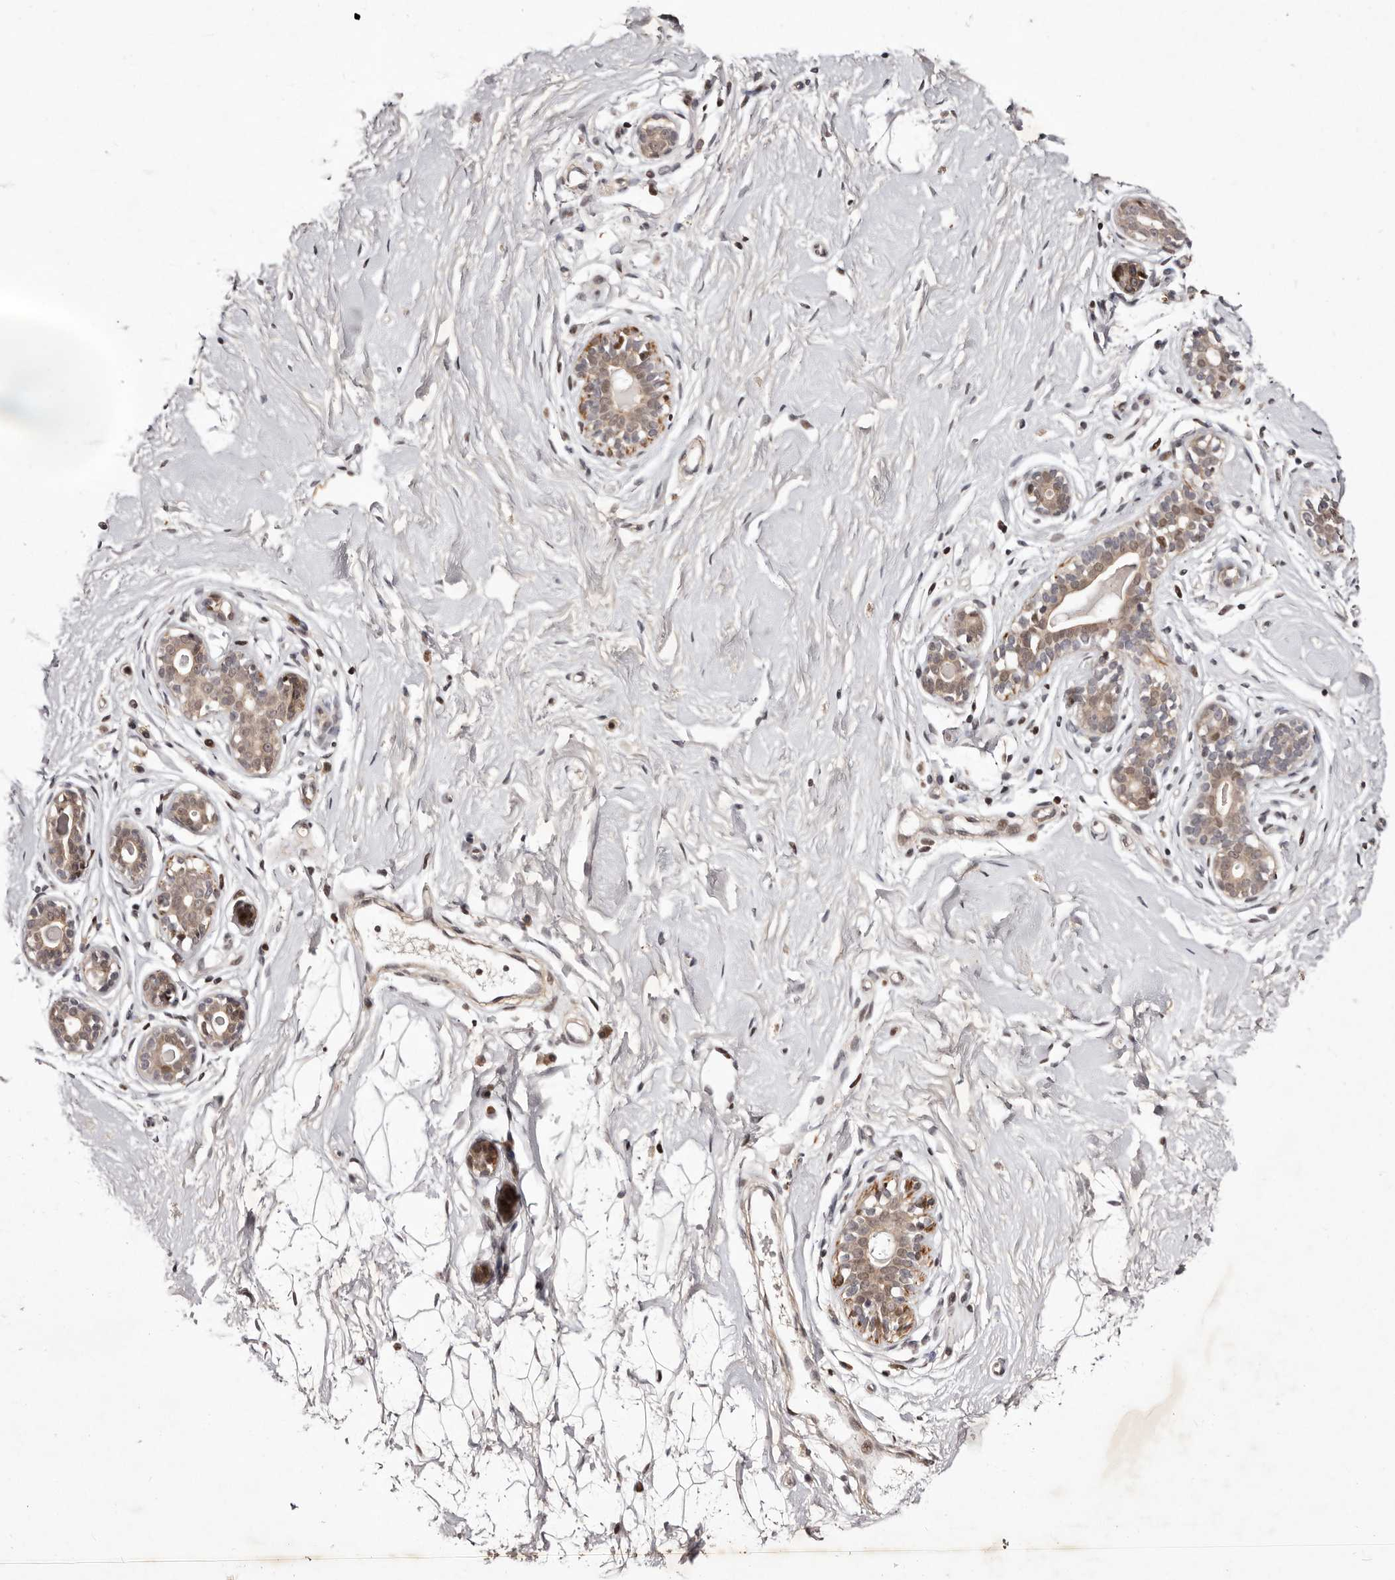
{"staining": {"intensity": "negative", "quantity": "none", "location": "none"}, "tissue": "breast", "cell_type": "Adipocytes", "image_type": "normal", "snomed": [{"axis": "morphology", "description": "Normal tissue, NOS"}, {"axis": "morphology", "description": "Adenoma, NOS"}, {"axis": "topography", "description": "Breast"}], "caption": "Adipocytes show no significant expression in unremarkable breast. (DAB (3,3'-diaminobenzidine) immunohistochemistry (IHC) visualized using brightfield microscopy, high magnification).", "gene": "FBXO5", "patient": {"sex": "female", "age": 23}}